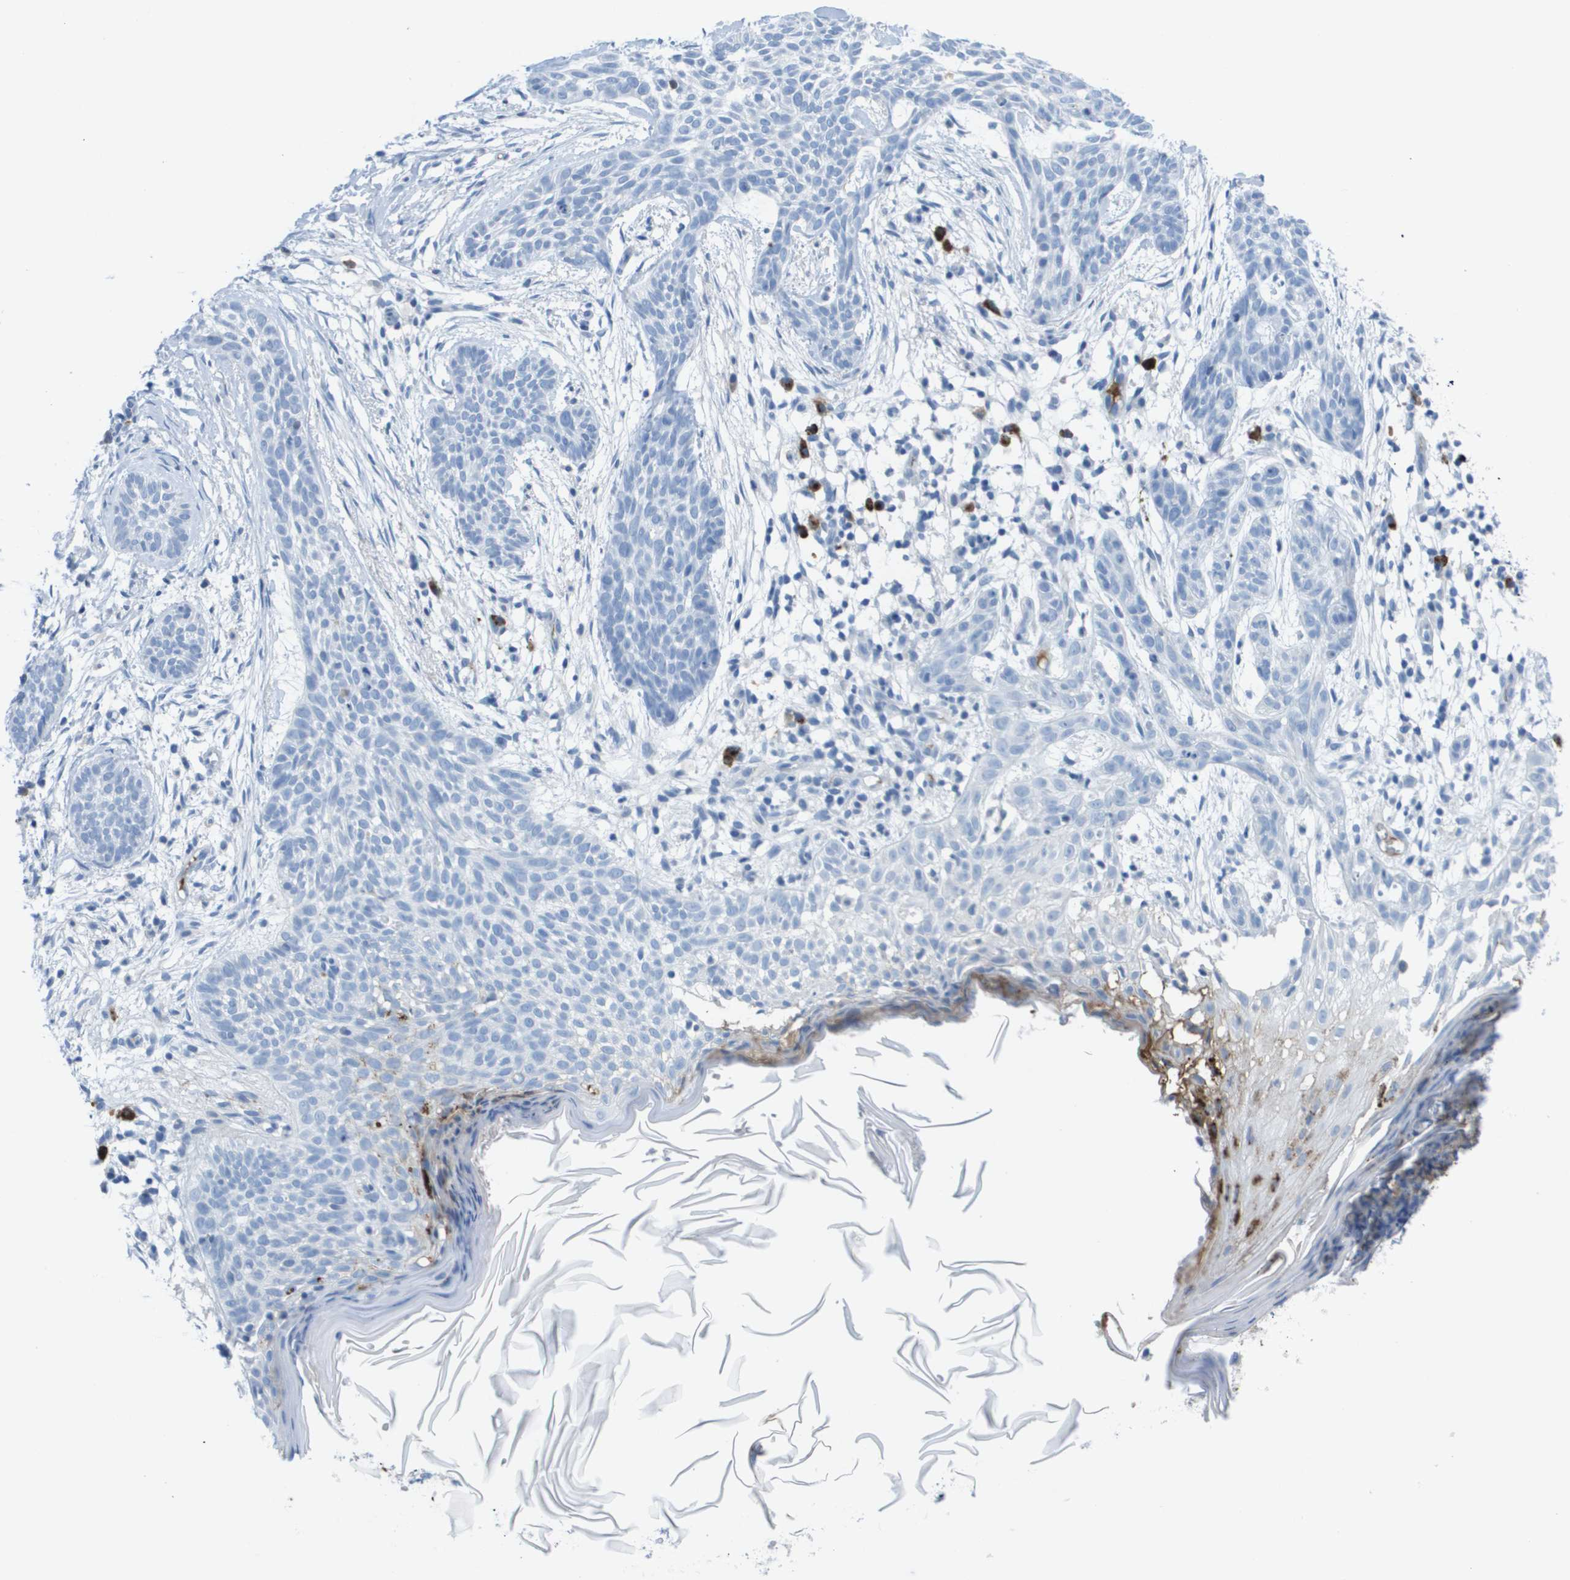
{"staining": {"intensity": "negative", "quantity": "none", "location": "none"}, "tissue": "skin cancer", "cell_type": "Tumor cells", "image_type": "cancer", "snomed": [{"axis": "morphology", "description": "Basal cell carcinoma"}, {"axis": "topography", "description": "Skin"}], "caption": "Immunohistochemistry of skin cancer (basal cell carcinoma) reveals no staining in tumor cells. (DAB (3,3'-diaminobenzidine) immunohistochemistry (IHC) visualized using brightfield microscopy, high magnification).", "gene": "GPR18", "patient": {"sex": "female", "age": 59}}